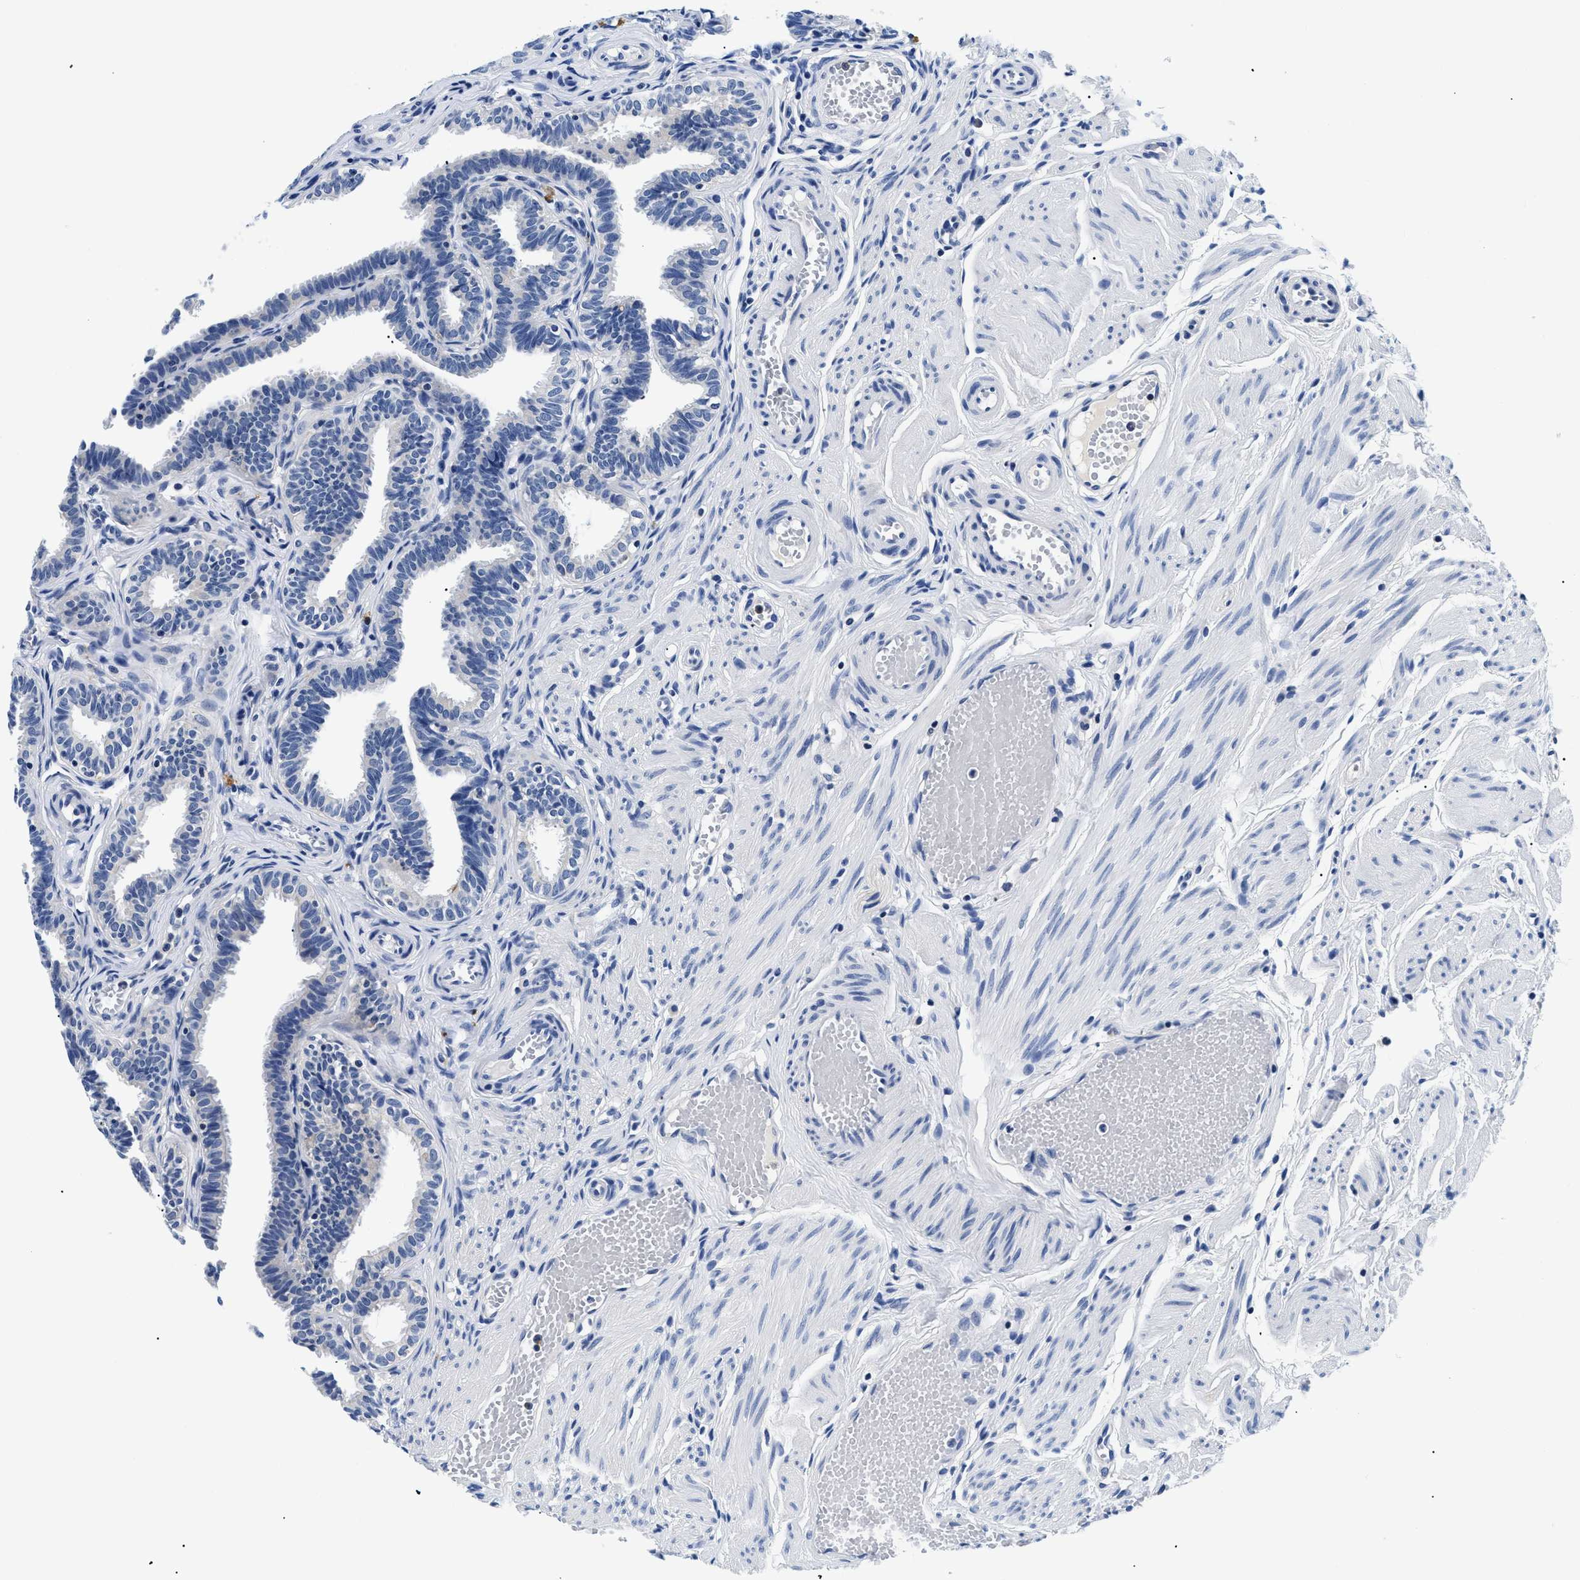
{"staining": {"intensity": "negative", "quantity": "none", "location": "none"}, "tissue": "fallopian tube", "cell_type": "Glandular cells", "image_type": "normal", "snomed": [{"axis": "morphology", "description": "Normal tissue, NOS"}, {"axis": "topography", "description": "Fallopian tube"}, {"axis": "topography", "description": "Ovary"}], "caption": "Glandular cells show no significant protein expression in unremarkable fallopian tube. Brightfield microscopy of immunohistochemistry (IHC) stained with DAB (brown) and hematoxylin (blue), captured at high magnification.", "gene": "MEA1", "patient": {"sex": "female", "age": 23}}